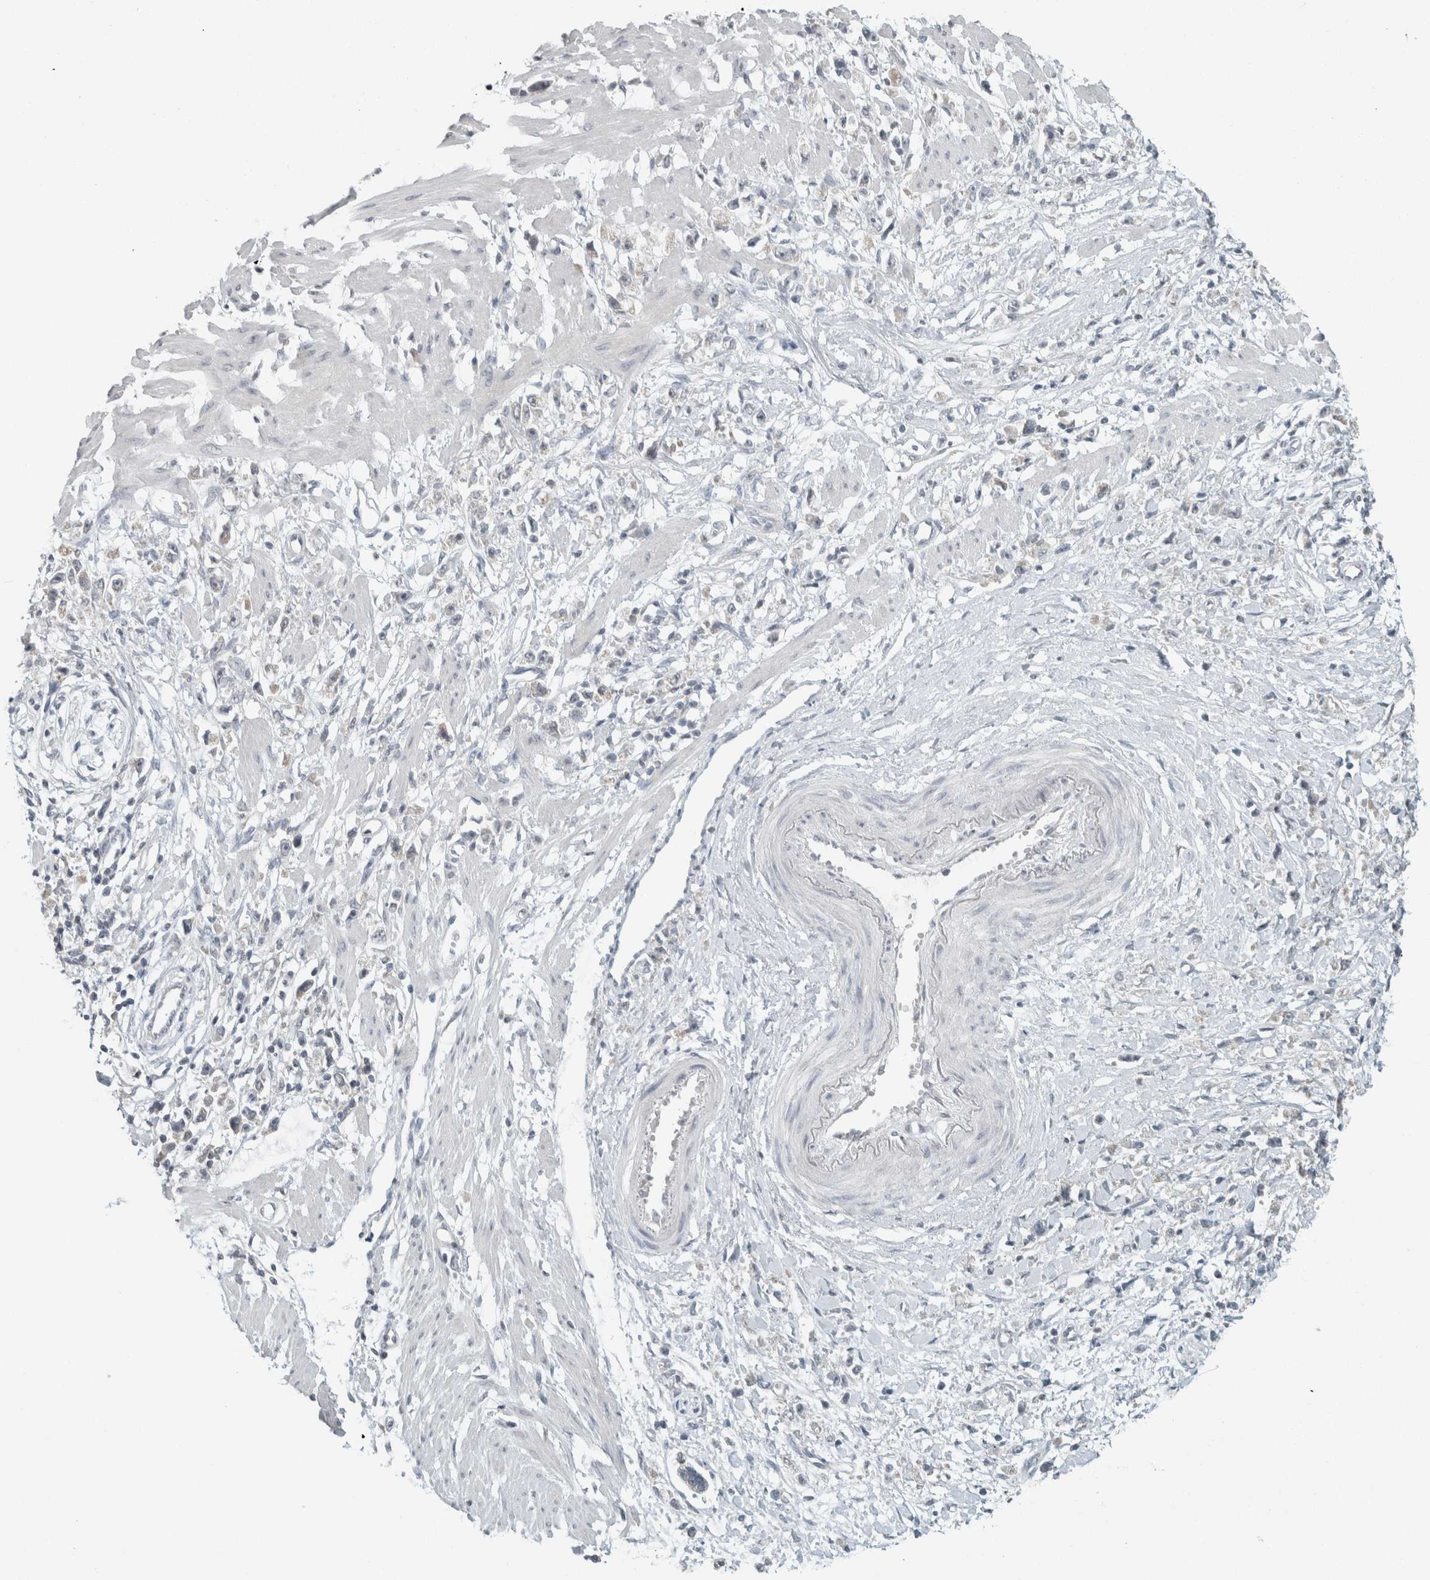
{"staining": {"intensity": "negative", "quantity": "none", "location": "none"}, "tissue": "stomach cancer", "cell_type": "Tumor cells", "image_type": "cancer", "snomed": [{"axis": "morphology", "description": "Adenocarcinoma, NOS"}, {"axis": "topography", "description": "Stomach"}], "caption": "DAB immunohistochemical staining of human adenocarcinoma (stomach) reveals no significant staining in tumor cells. The staining is performed using DAB (3,3'-diaminobenzidine) brown chromogen with nuclei counter-stained in using hematoxylin.", "gene": "TRIT1", "patient": {"sex": "female", "age": 59}}